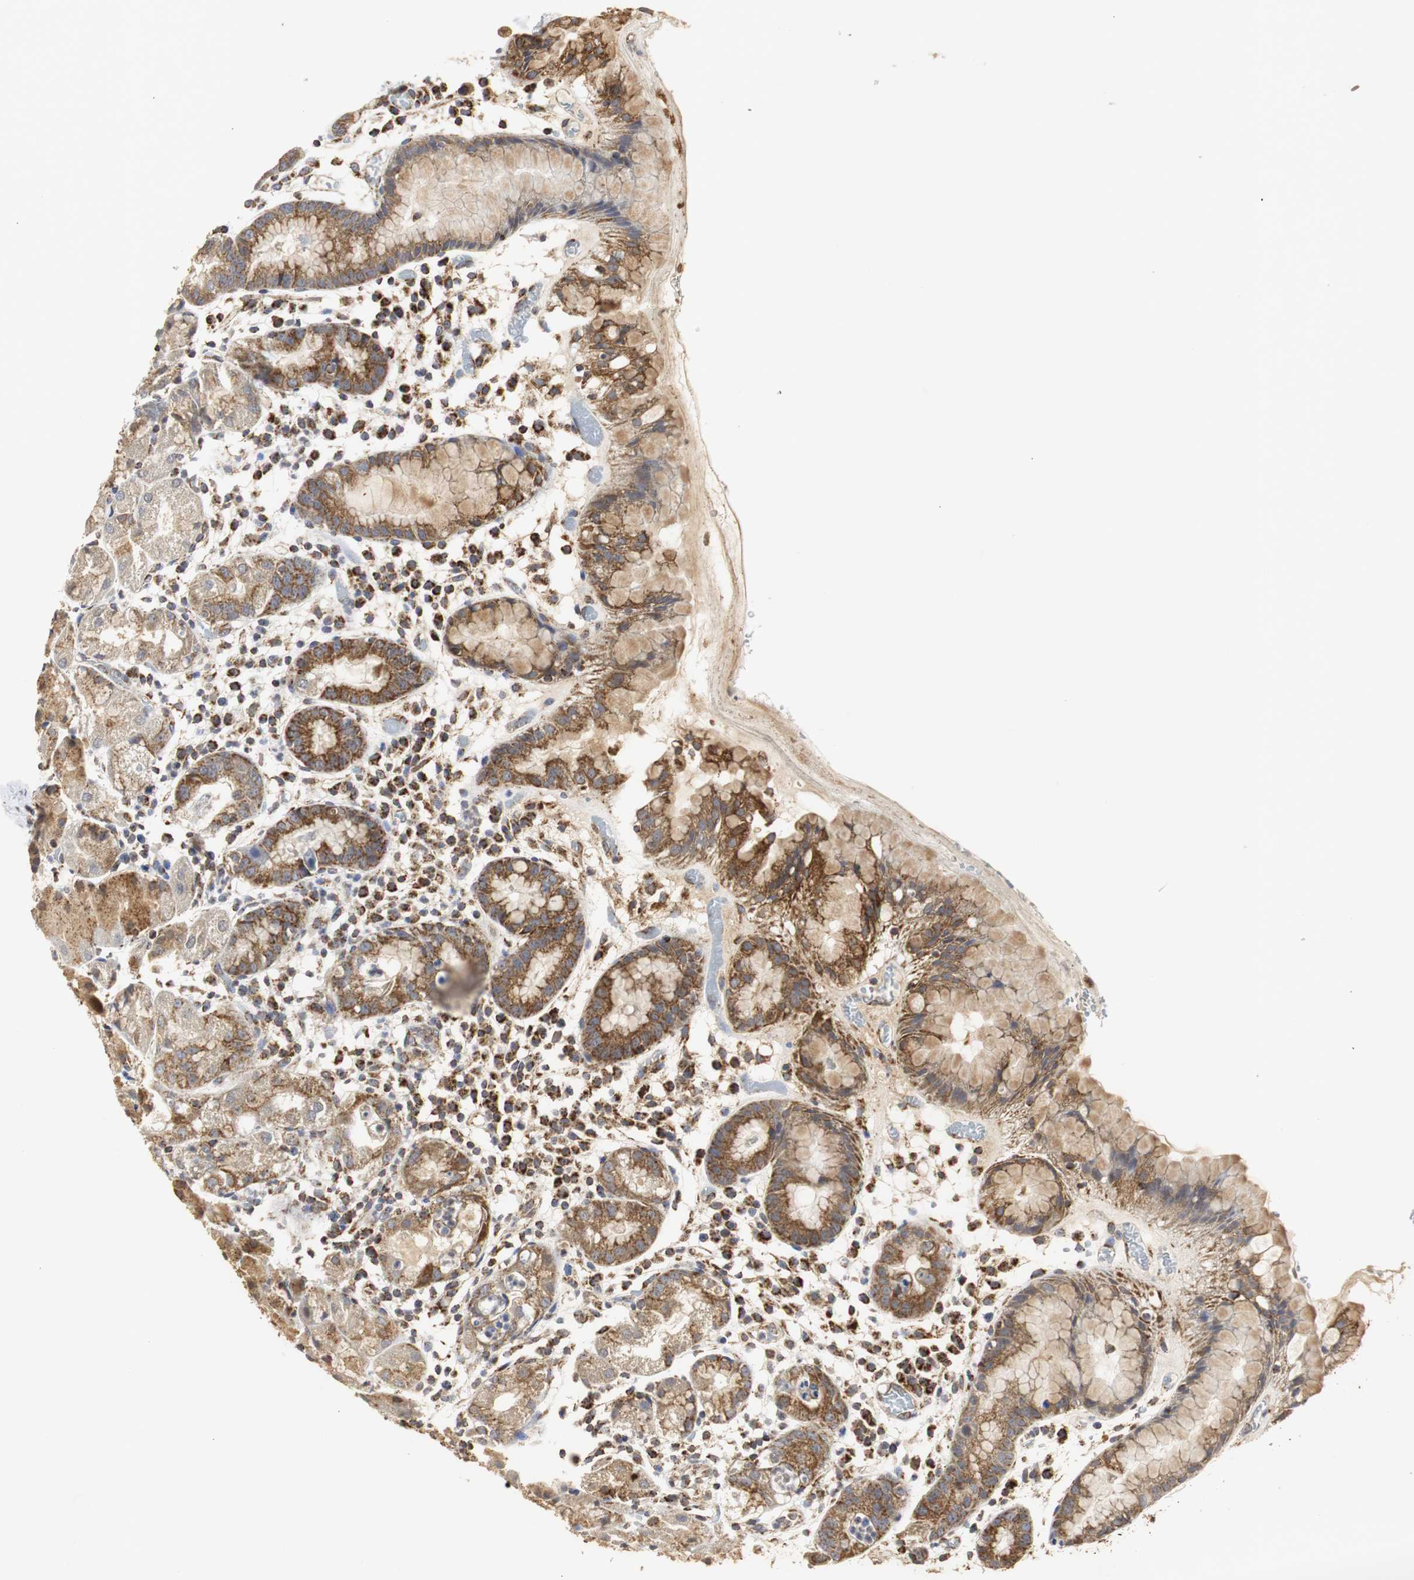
{"staining": {"intensity": "moderate", "quantity": ">75%", "location": "cytoplasmic/membranous"}, "tissue": "stomach", "cell_type": "Glandular cells", "image_type": "normal", "snomed": [{"axis": "morphology", "description": "Normal tissue, NOS"}, {"axis": "topography", "description": "Stomach"}, {"axis": "topography", "description": "Stomach, lower"}], "caption": "Protein positivity by IHC displays moderate cytoplasmic/membranous staining in approximately >75% of glandular cells in benign stomach.", "gene": "HSD17B10", "patient": {"sex": "female", "age": 75}}